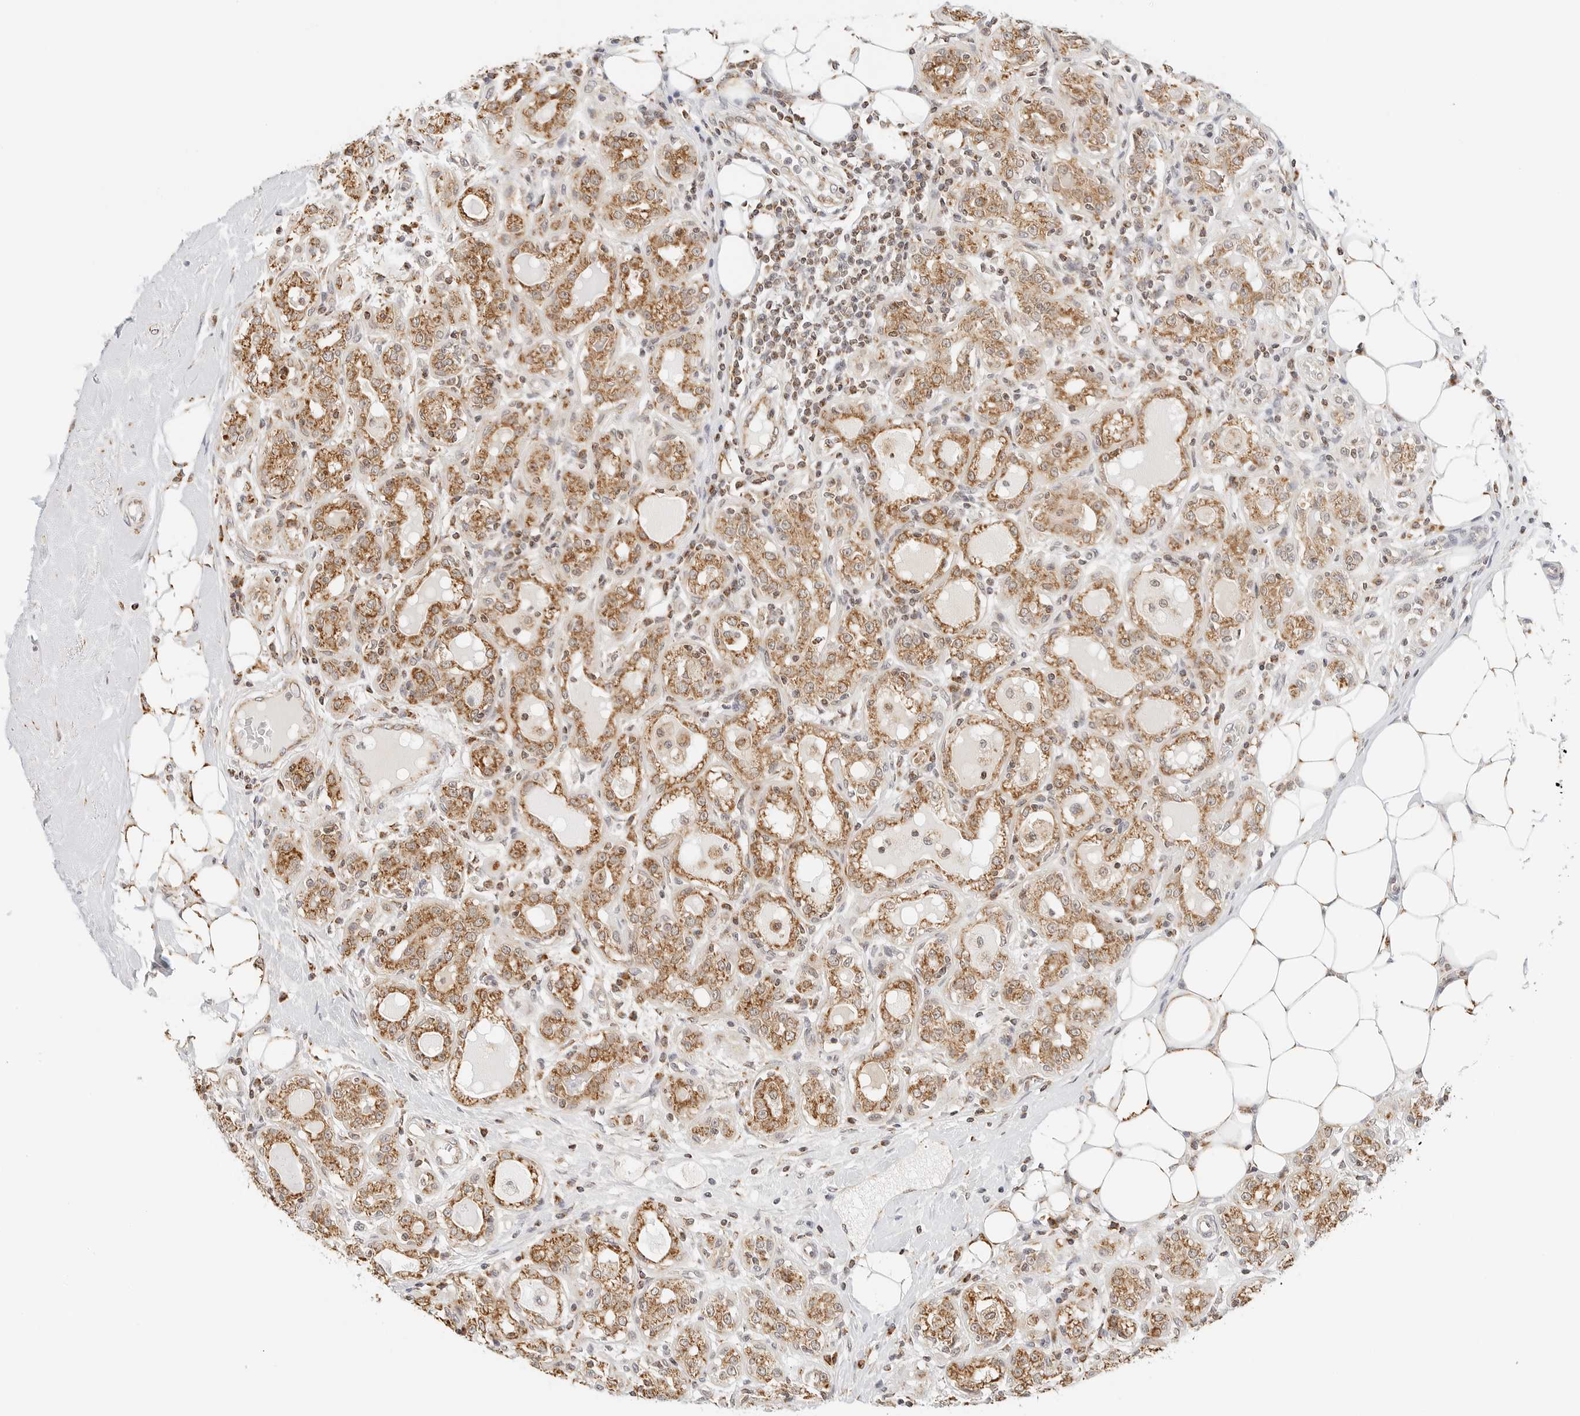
{"staining": {"intensity": "moderate", "quantity": ">75%", "location": "cytoplasmic/membranous"}, "tissue": "breast cancer", "cell_type": "Tumor cells", "image_type": "cancer", "snomed": [{"axis": "morphology", "description": "Duct carcinoma"}, {"axis": "topography", "description": "Breast"}], "caption": "A brown stain labels moderate cytoplasmic/membranous staining of a protein in breast cancer (infiltrating ductal carcinoma) tumor cells. (DAB IHC with brightfield microscopy, high magnification).", "gene": "ATL1", "patient": {"sex": "female", "age": 27}}